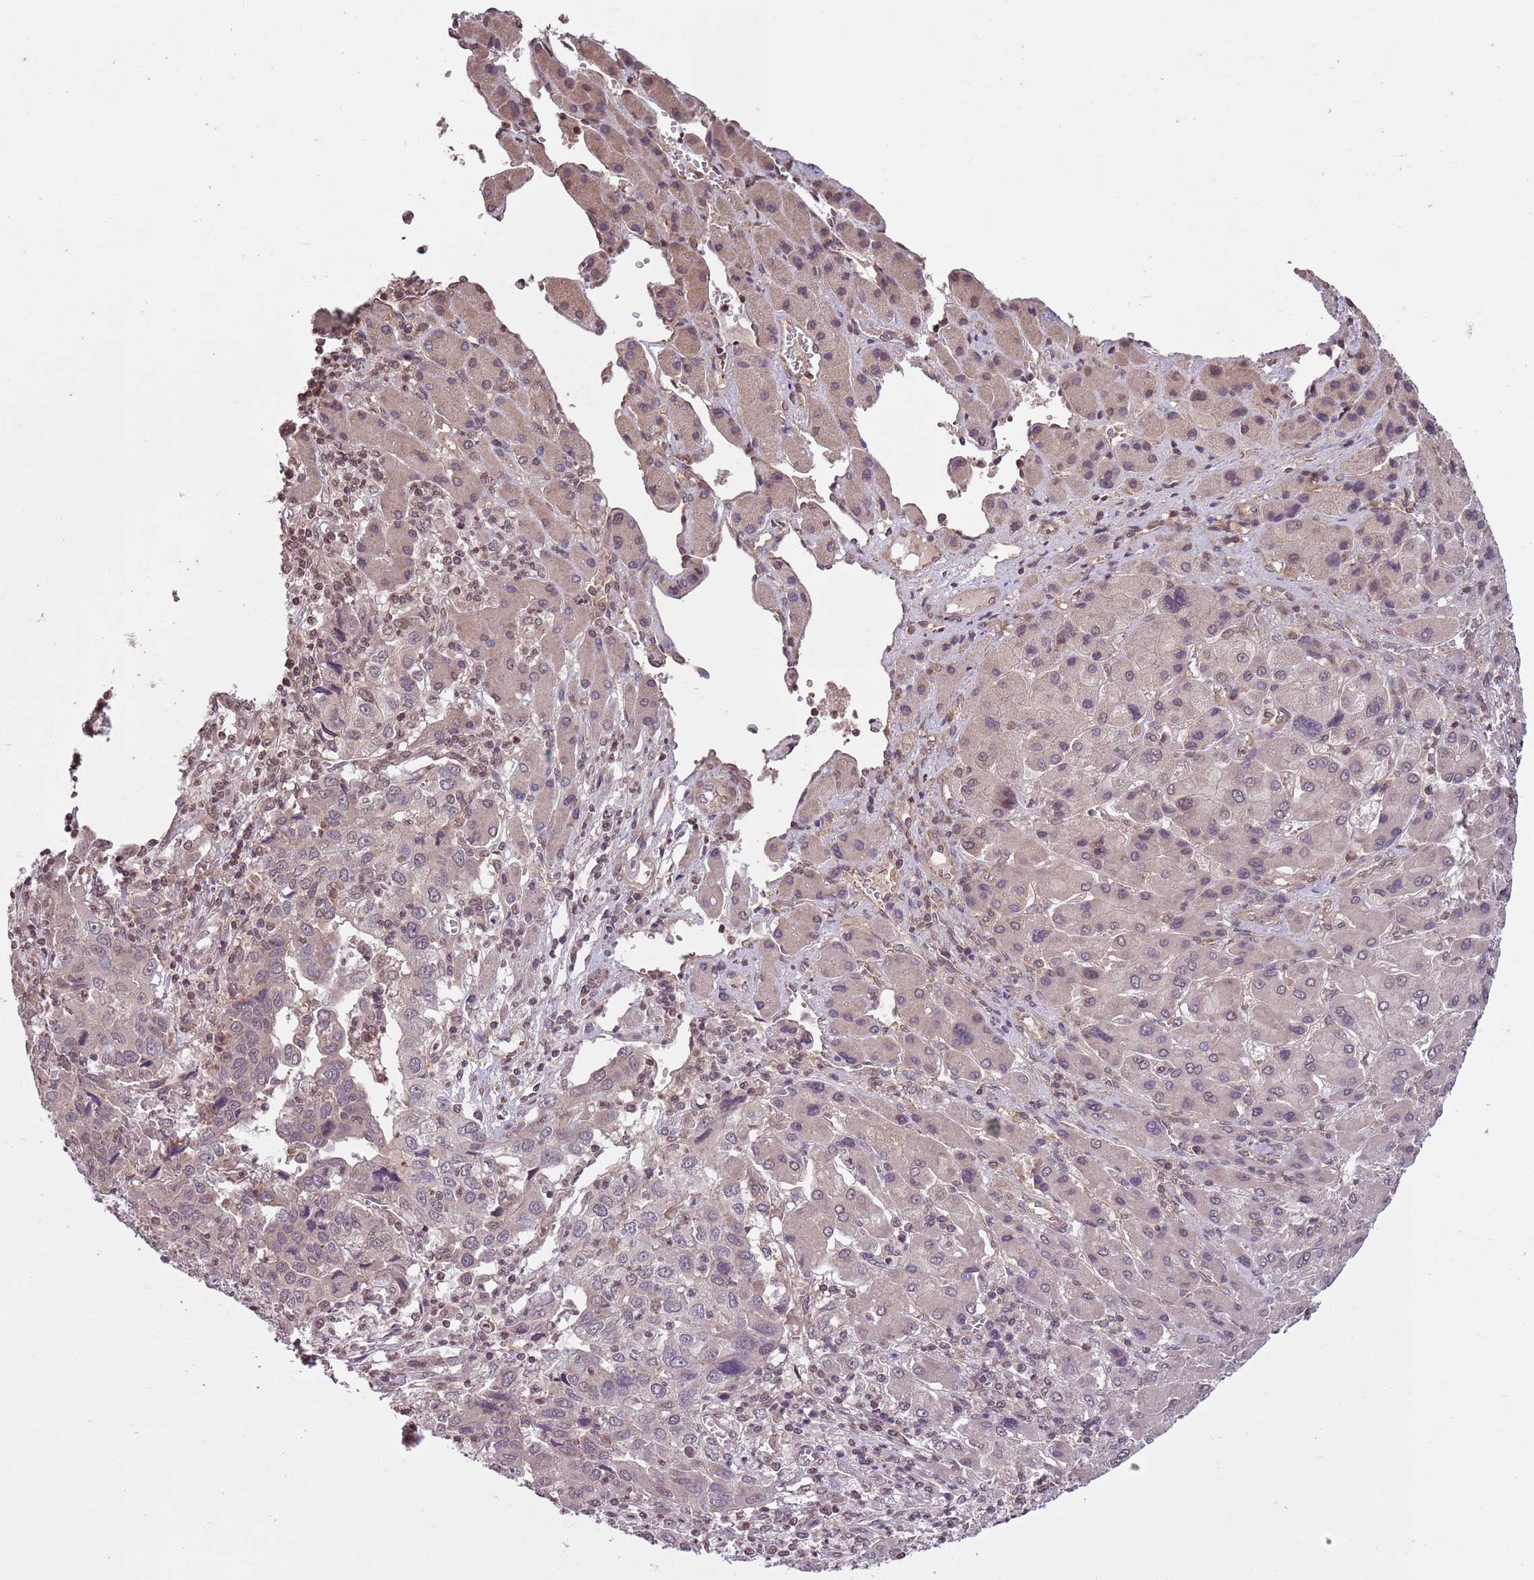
{"staining": {"intensity": "weak", "quantity": "<25%", "location": "cytoplasmic/membranous"}, "tissue": "liver cancer", "cell_type": "Tumor cells", "image_type": "cancer", "snomed": [{"axis": "morphology", "description": "Carcinoma, Hepatocellular, NOS"}, {"axis": "topography", "description": "Liver"}], "caption": "Immunohistochemistry micrograph of human liver hepatocellular carcinoma stained for a protein (brown), which reveals no staining in tumor cells.", "gene": "CAPN9", "patient": {"sex": "male", "age": 63}}